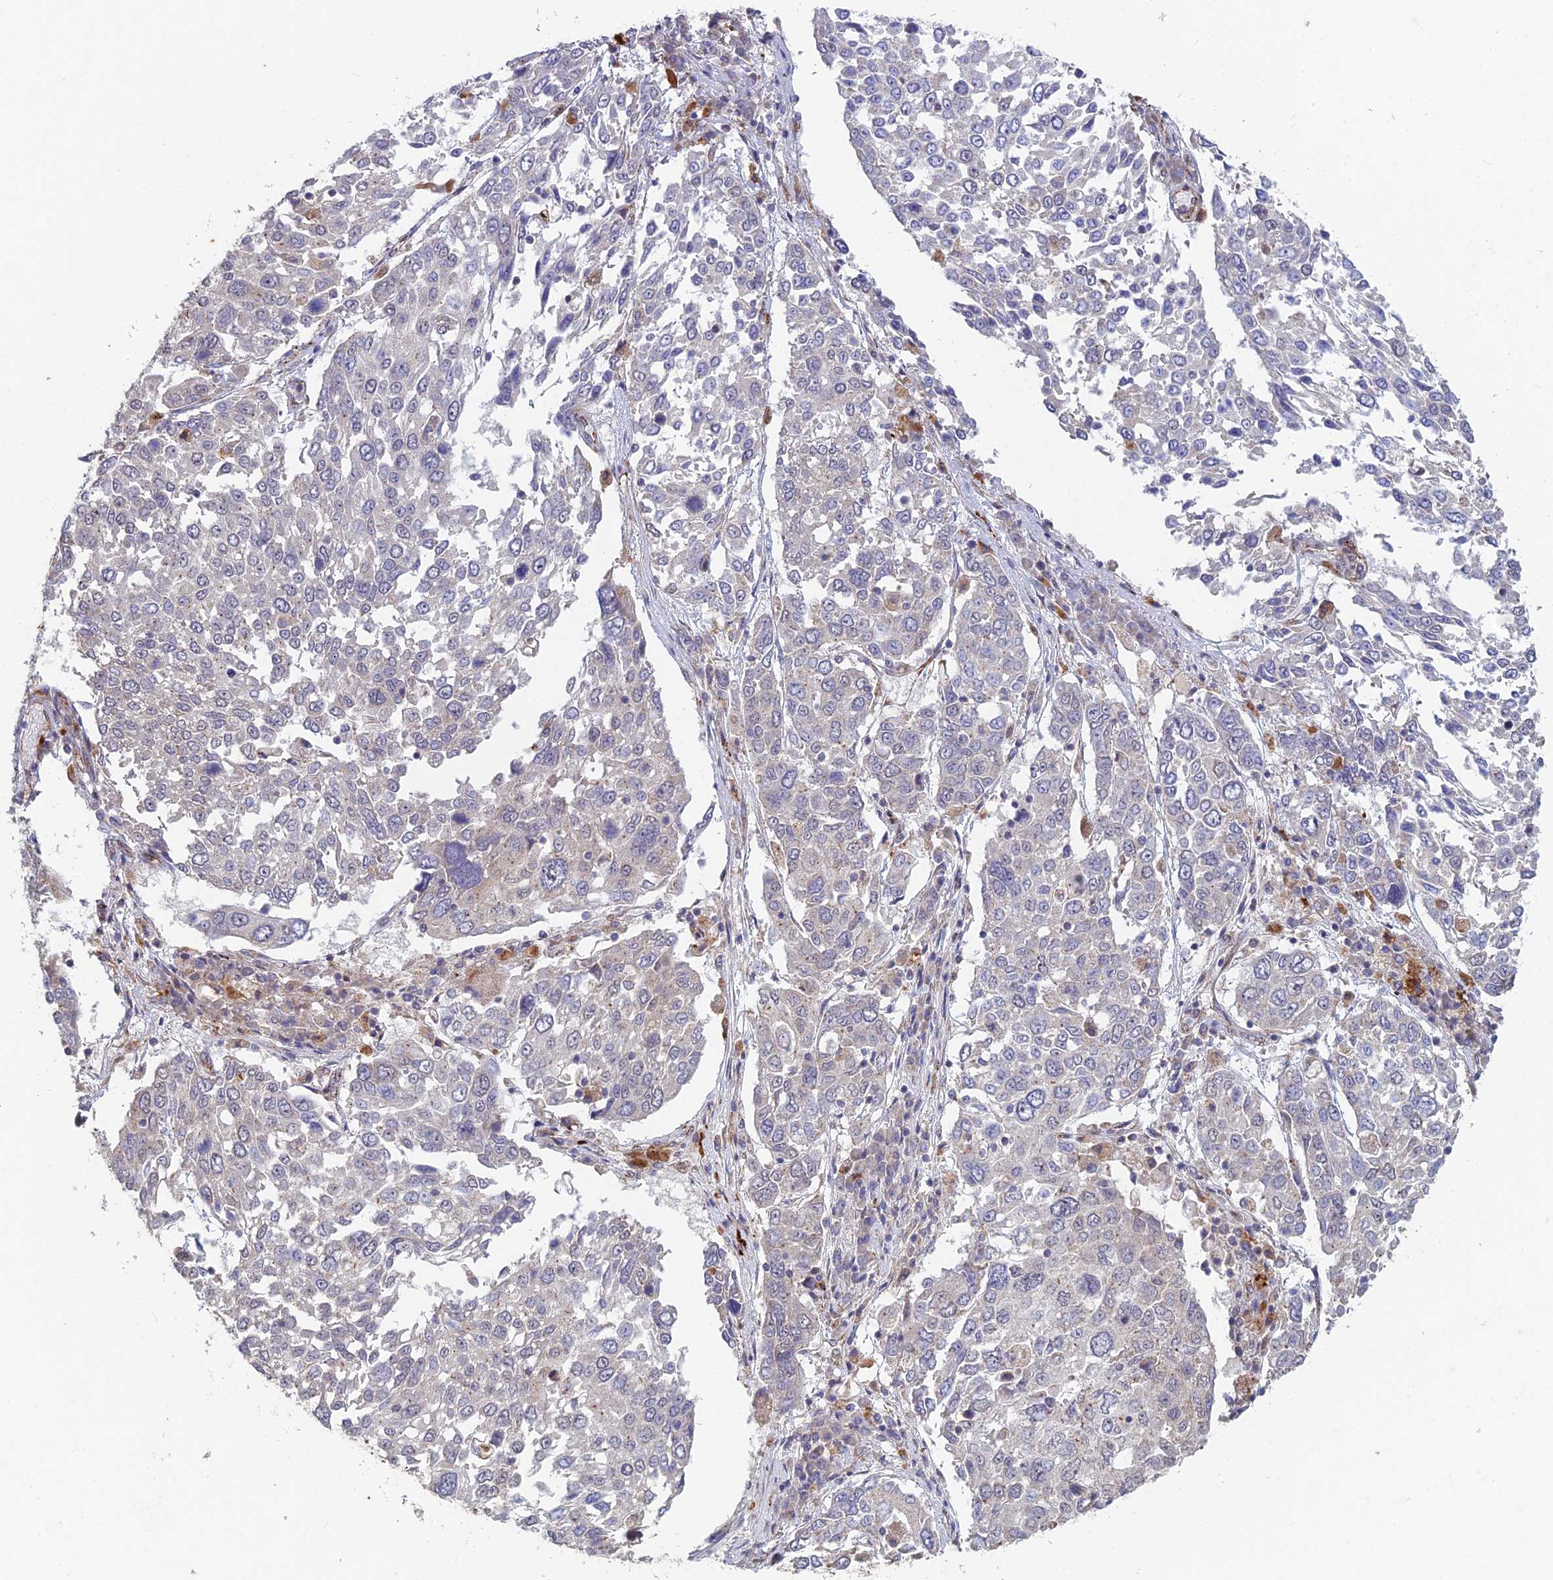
{"staining": {"intensity": "negative", "quantity": "none", "location": "none"}, "tissue": "lung cancer", "cell_type": "Tumor cells", "image_type": "cancer", "snomed": [{"axis": "morphology", "description": "Squamous cell carcinoma, NOS"}, {"axis": "topography", "description": "Lung"}], "caption": "Immunohistochemistry (IHC) of human squamous cell carcinoma (lung) displays no expression in tumor cells.", "gene": "FOXS1", "patient": {"sex": "male", "age": 65}}